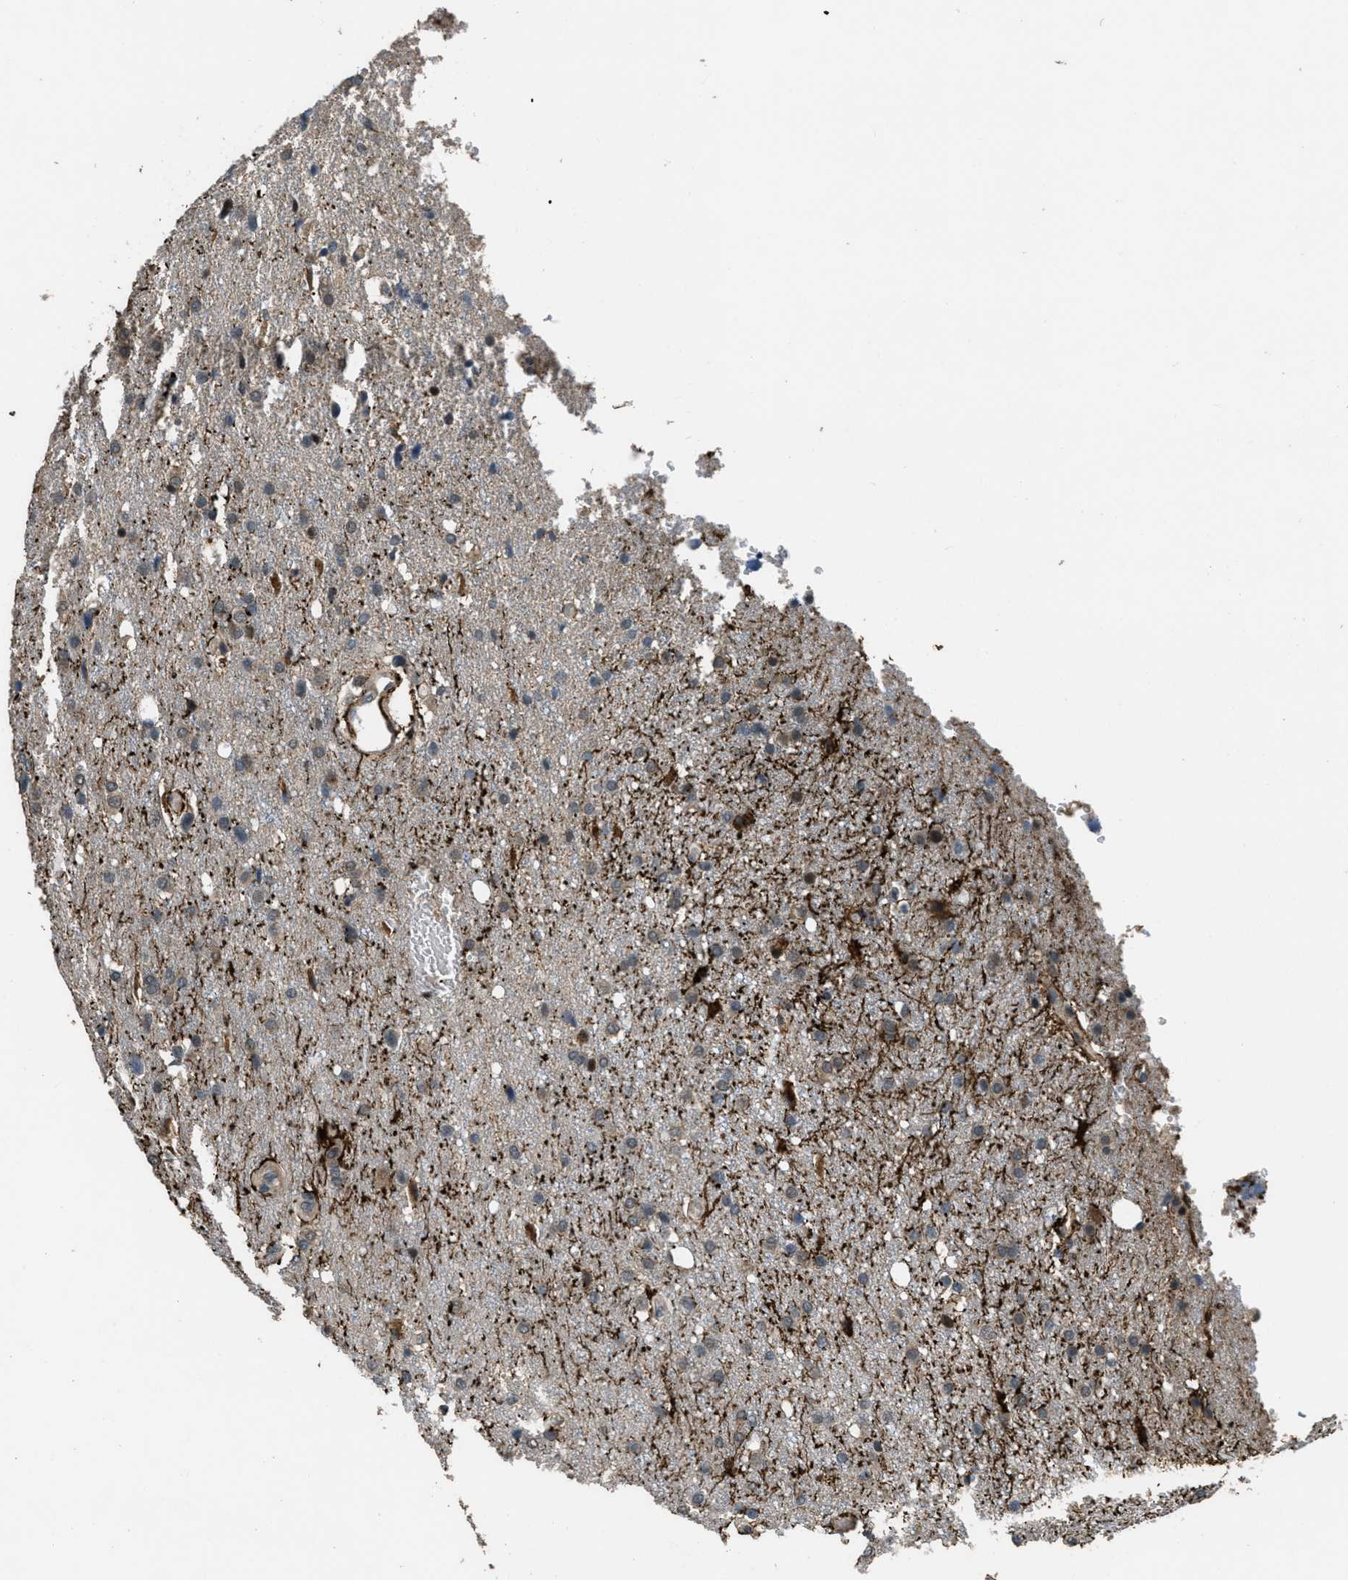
{"staining": {"intensity": "weak", "quantity": "<25%", "location": "cytoplasmic/membranous"}, "tissue": "glioma", "cell_type": "Tumor cells", "image_type": "cancer", "snomed": [{"axis": "morphology", "description": "Glioma, malignant, High grade"}, {"axis": "topography", "description": "Brain"}], "caption": "This micrograph is of high-grade glioma (malignant) stained with immunohistochemistry to label a protein in brown with the nuclei are counter-stained blue. There is no positivity in tumor cells.", "gene": "NAT1", "patient": {"sex": "female", "age": 58}}